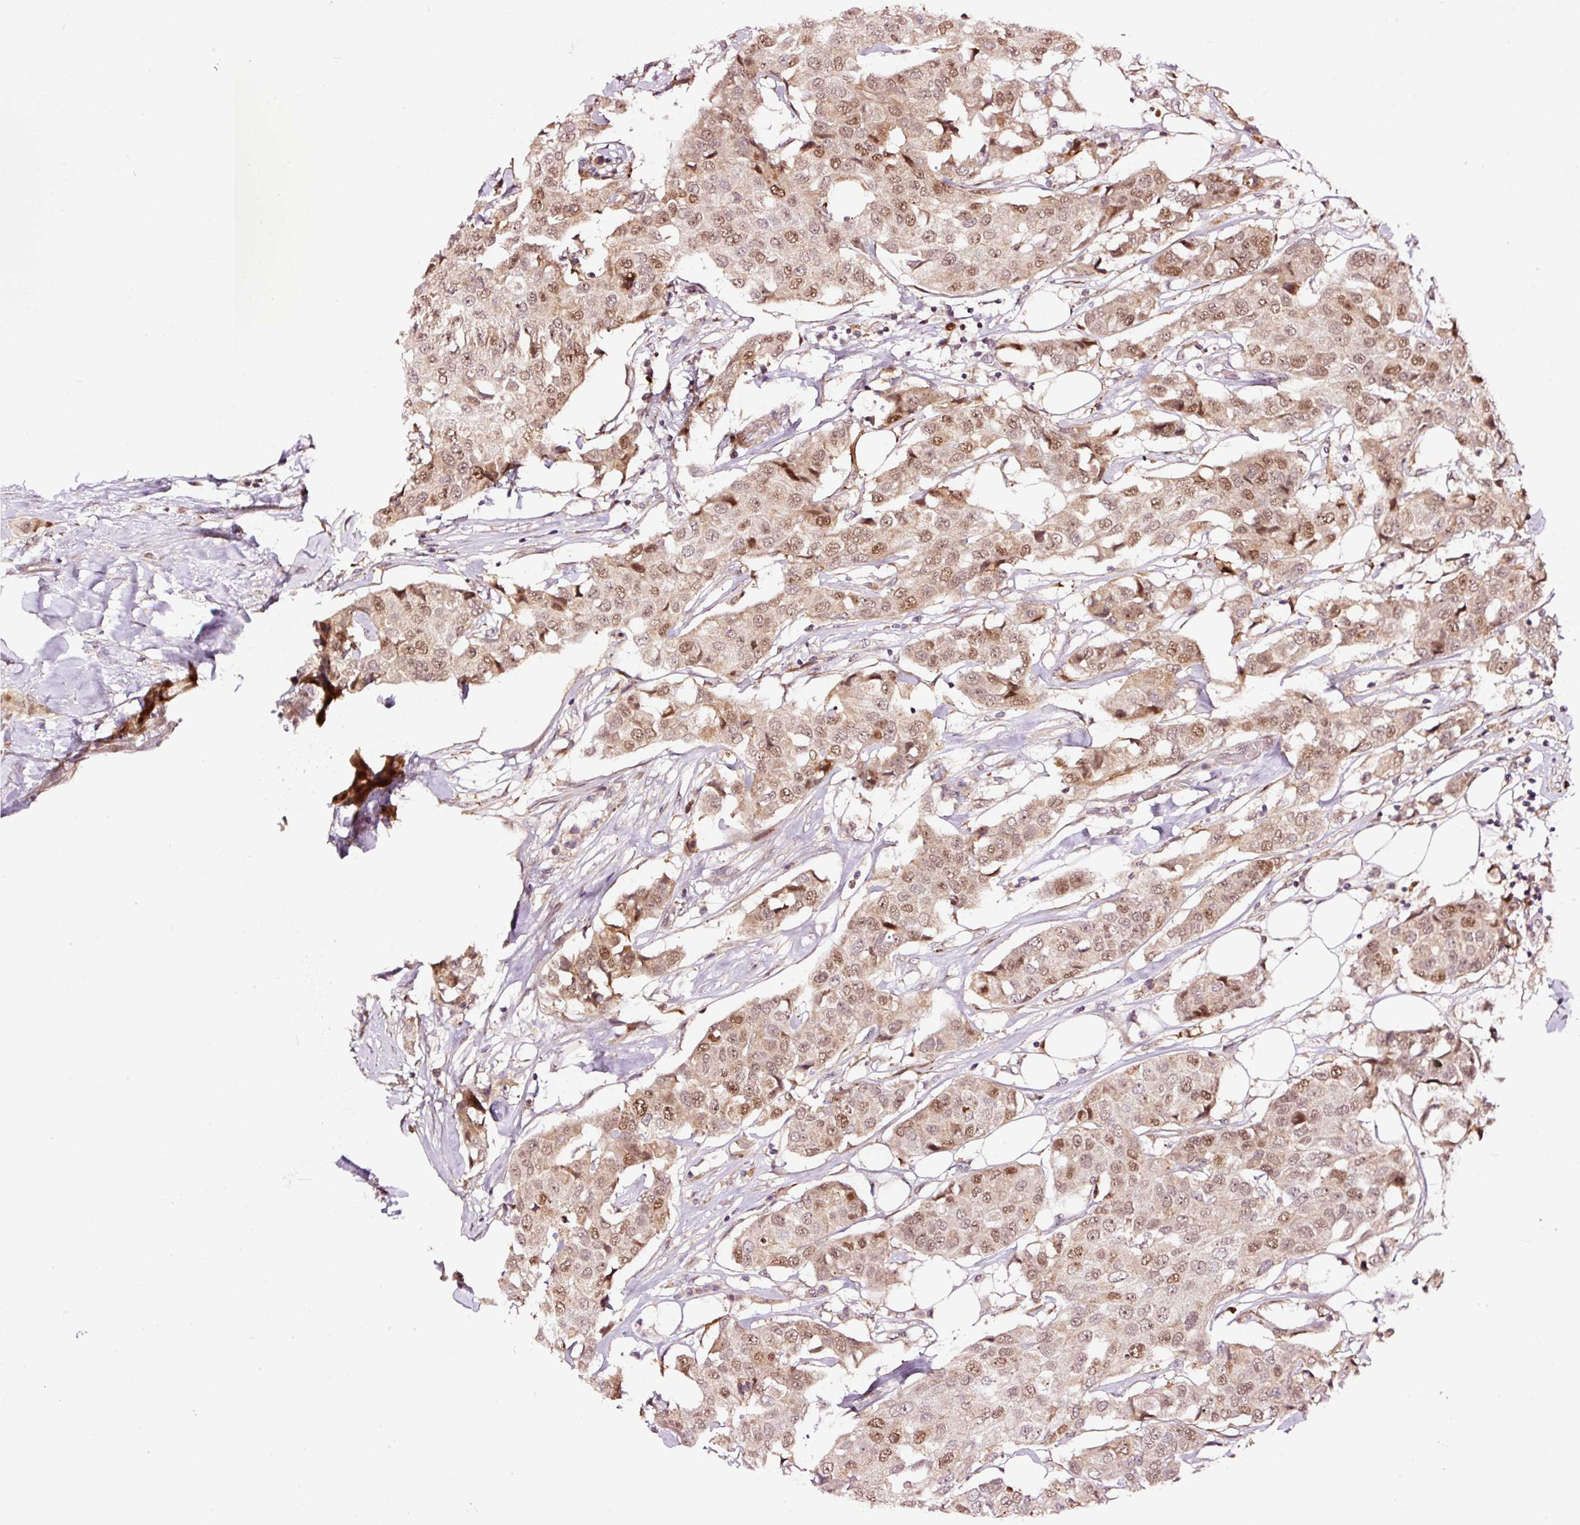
{"staining": {"intensity": "moderate", "quantity": ">75%", "location": "nuclear"}, "tissue": "breast cancer", "cell_type": "Tumor cells", "image_type": "cancer", "snomed": [{"axis": "morphology", "description": "Duct carcinoma"}, {"axis": "topography", "description": "Breast"}], "caption": "This histopathology image shows immunohistochemistry staining of human breast cancer (intraductal carcinoma), with medium moderate nuclear staining in about >75% of tumor cells.", "gene": "RFC4", "patient": {"sex": "female", "age": 80}}